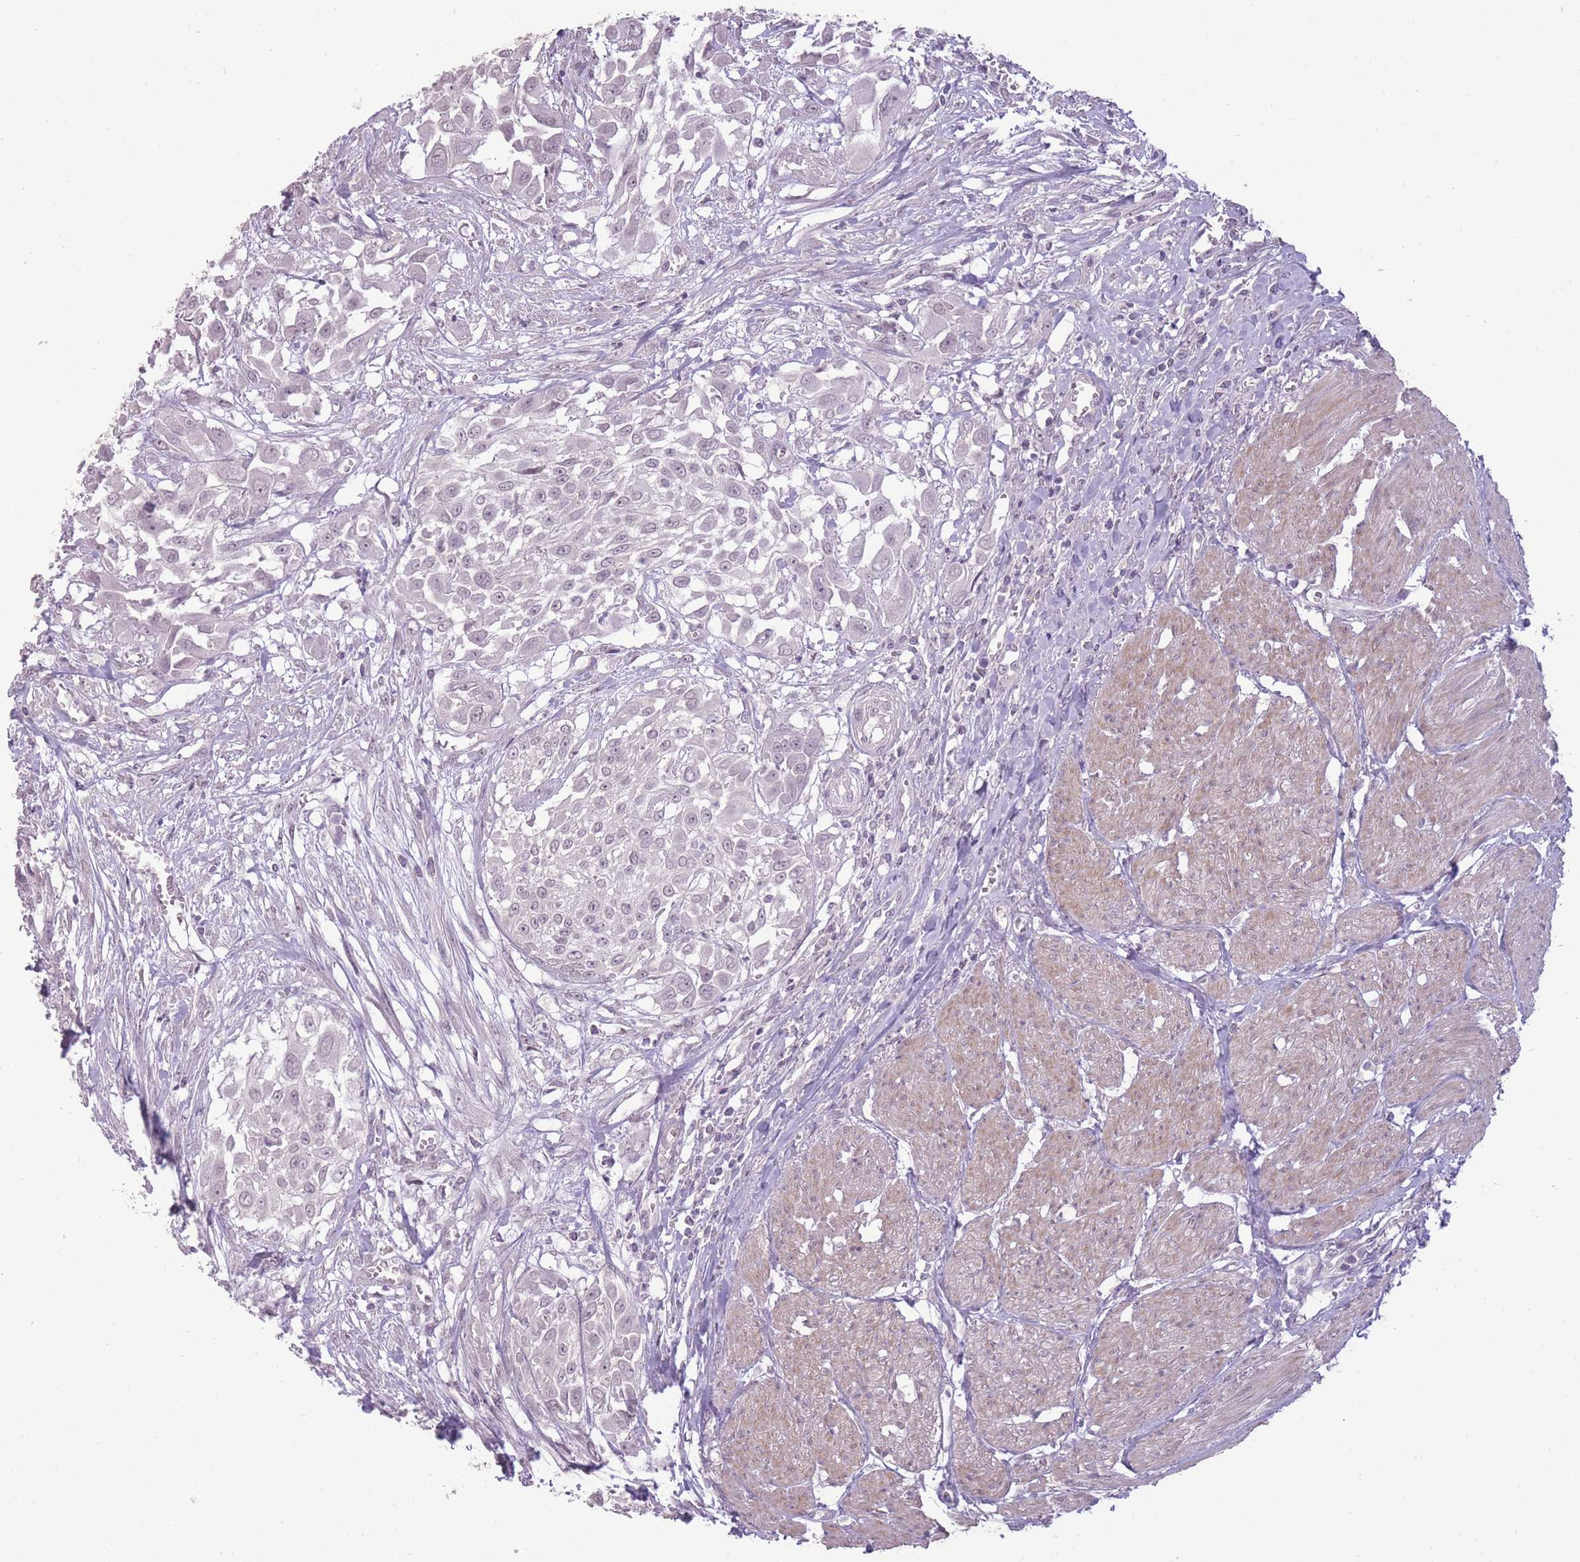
{"staining": {"intensity": "negative", "quantity": "none", "location": "none"}, "tissue": "urothelial cancer", "cell_type": "Tumor cells", "image_type": "cancer", "snomed": [{"axis": "morphology", "description": "Urothelial carcinoma, High grade"}, {"axis": "topography", "description": "Urinary bladder"}], "caption": "Immunohistochemical staining of high-grade urothelial carcinoma reveals no significant staining in tumor cells.", "gene": "ZBTB24", "patient": {"sex": "male", "age": 57}}